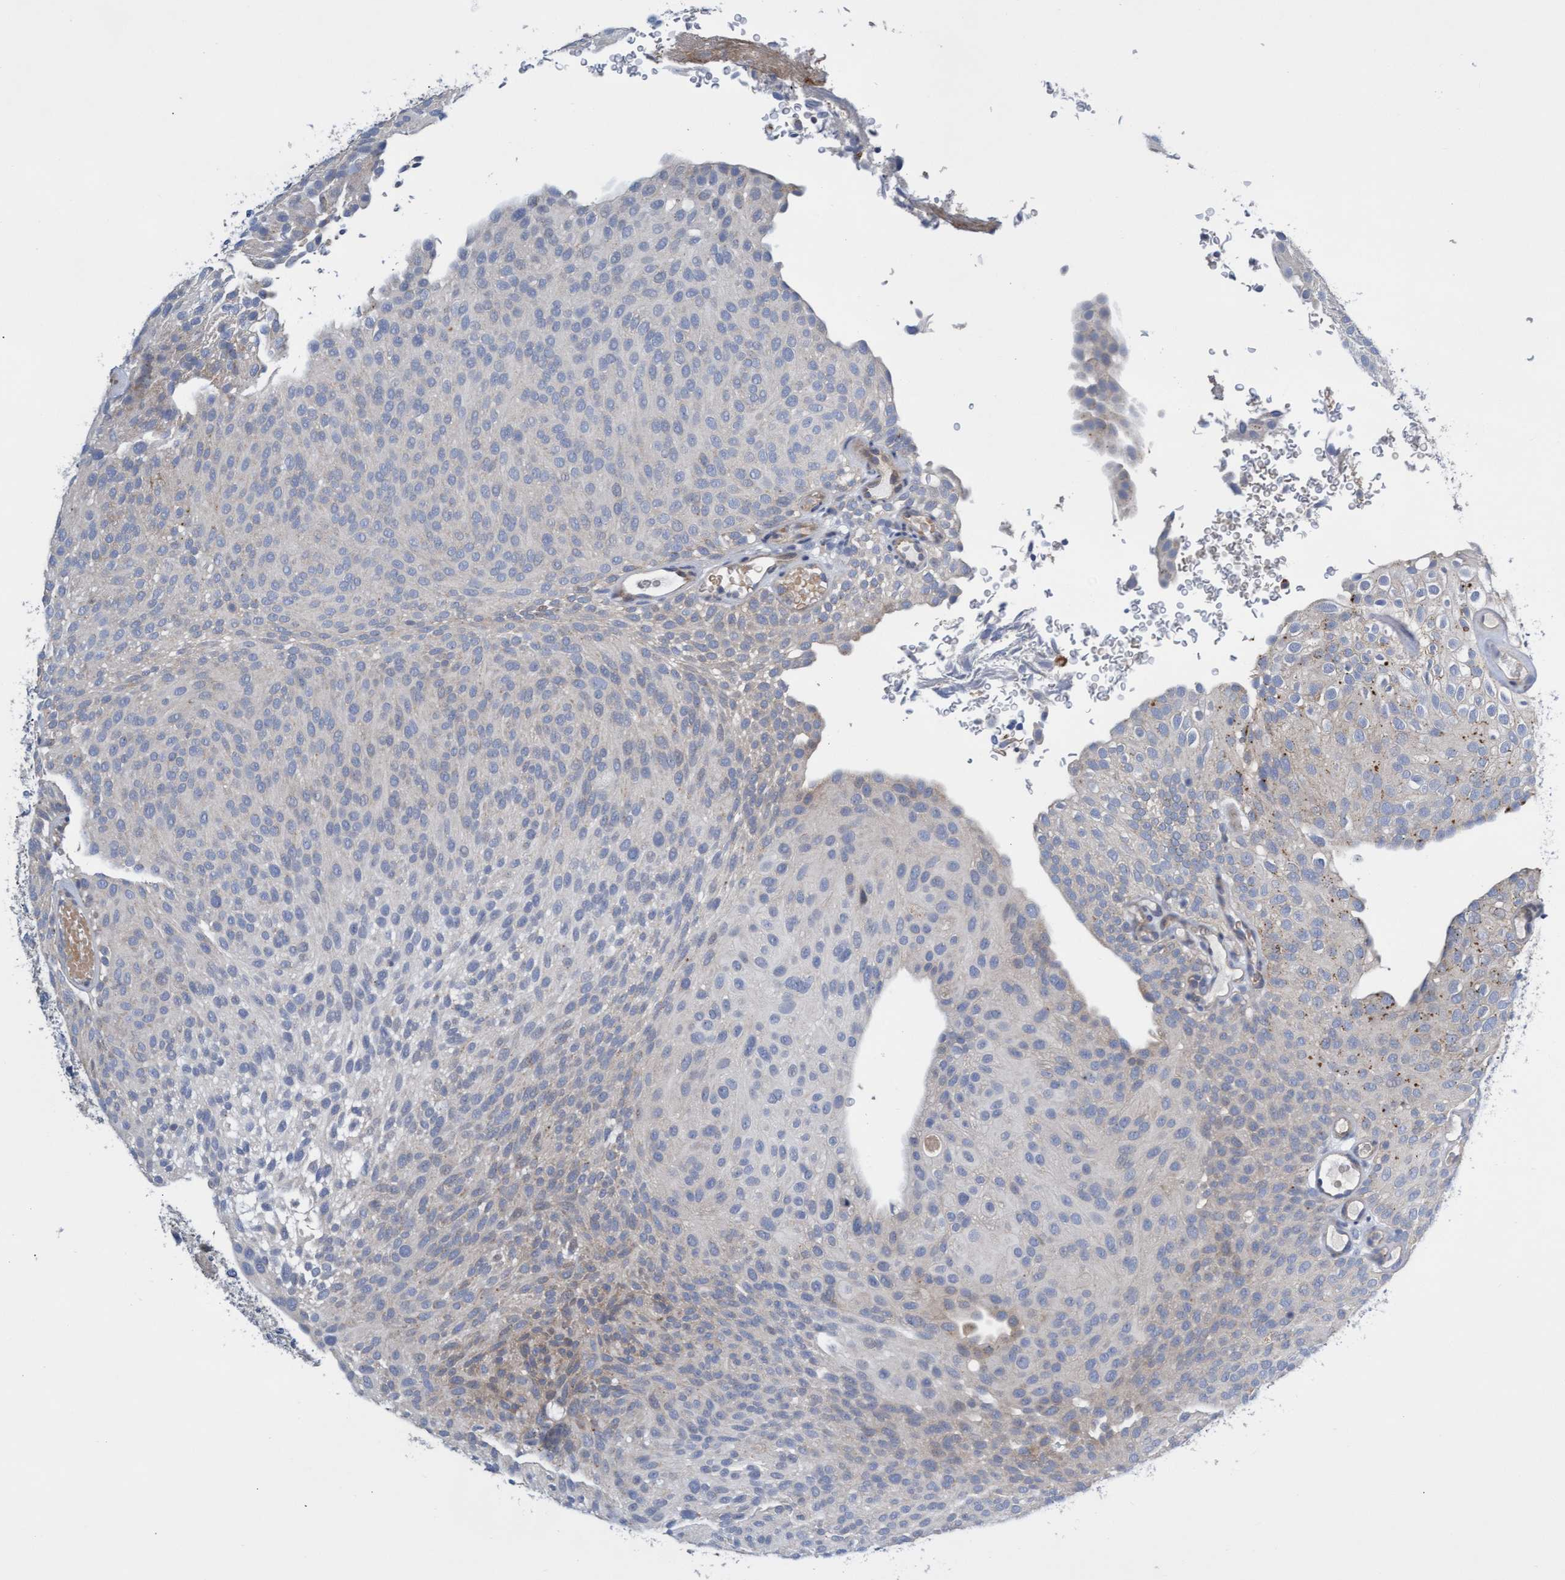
{"staining": {"intensity": "weak", "quantity": "<25%", "location": "cytoplasmic/membranous"}, "tissue": "urothelial cancer", "cell_type": "Tumor cells", "image_type": "cancer", "snomed": [{"axis": "morphology", "description": "Urothelial carcinoma, Low grade"}, {"axis": "topography", "description": "Urinary bladder"}], "caption": "DAB (3,3'-diaminobenzidine) immunohistochemical staining of urothelial cancer displays no significant expression in tumor cells.", "gene": "ABCF2", "patient": {"sex": "male", "age": 78}}